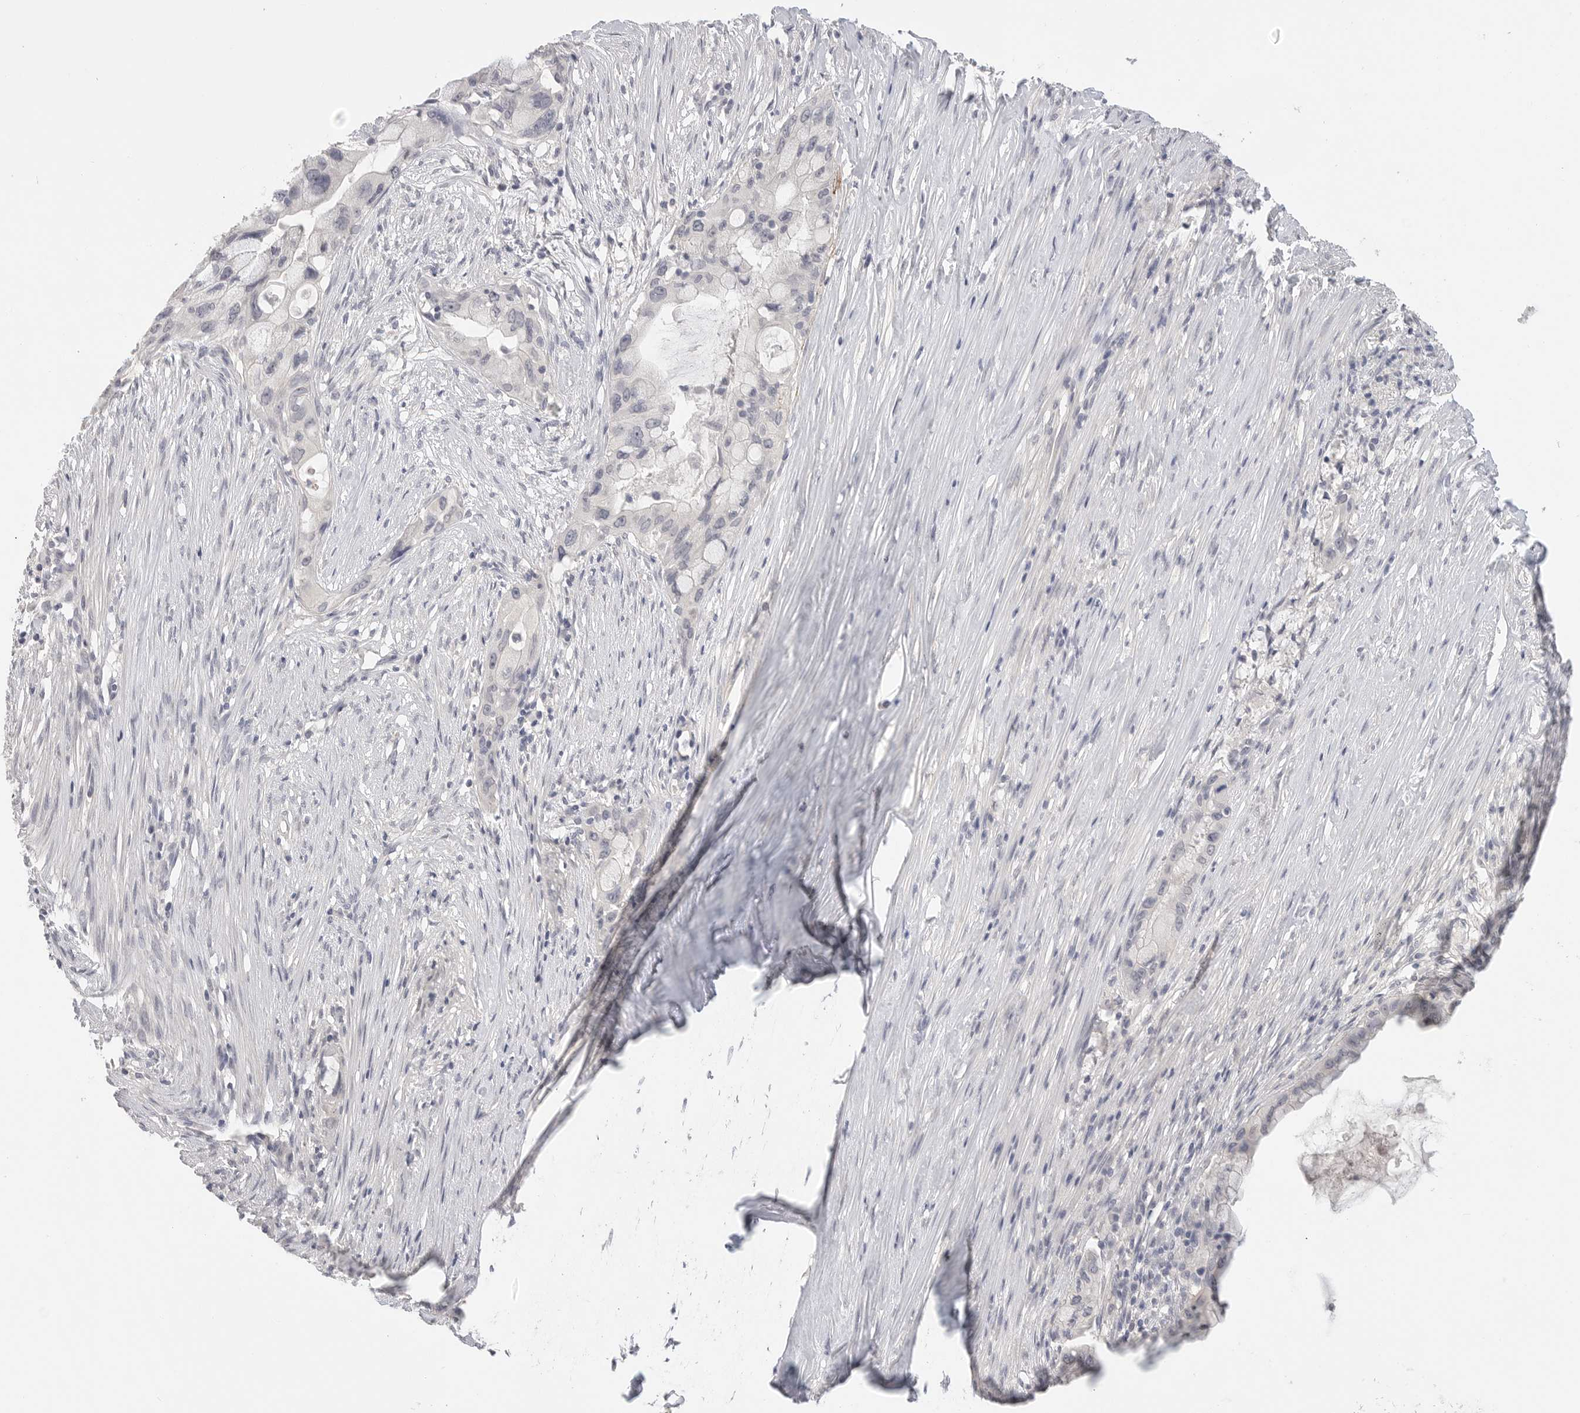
{"staining": {"intensity": "negative", "quantity": "none", "location": "none"}, "tissue": "pancreatic cancer", "cell_type": "Tumor cells", "image_type": "cancer", "snomed": [{"axis": "morphology", "description": "Adenocarcinoma, NOS"}, {"axis": "topography", "description": "Pancreas"}], "caption": "Immunohistochemical staining of pancreatic cancer reveals no significant positivity in tumor cells. Nuclei are stained in blue.", "gene": "FBN2", "patient": {"sex": "male", "age": 53}}